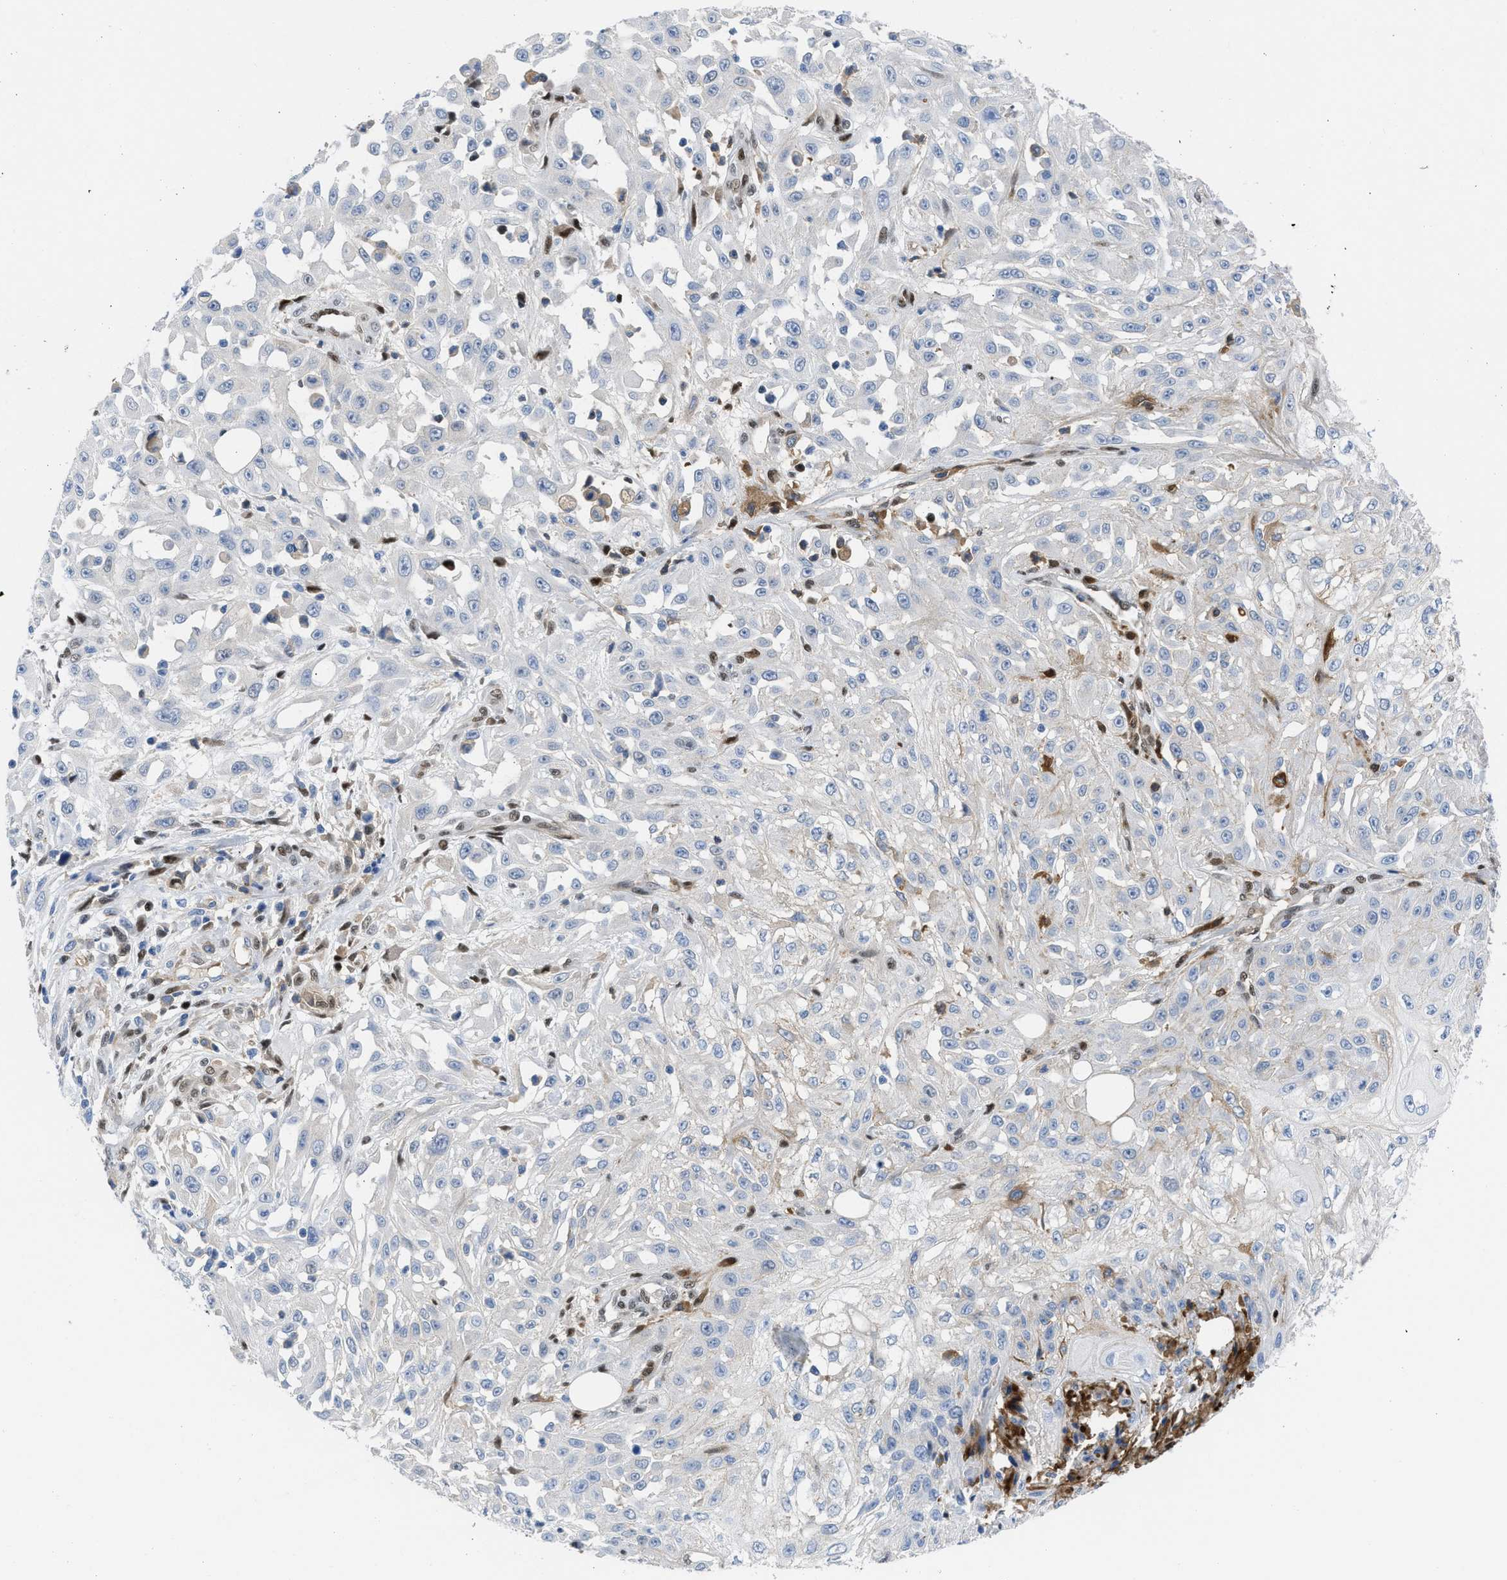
{"staining": {"intensity": "negative", "quantity": "none", "location": "none"}, "tissue": "skin cancer", "cell_type": "Tumor cells", "image_type": "cancer", "snomed": [{"axis": "morphology", "description": "Squamous cell carcinoma, NOS"}, {"axis": "morphology", "description": "Squamous cell carcinoma, metastatic, NOS"}, {"axis": "topography", "description": "Skin"}, {"axis": "topography", "description": "Lymph node"}], "caption": "DAB immunohistochemical staining of human skin cancer (metastatic squamous cell carcinoma) shows no significant staining in tumor cells.", "gene": "LEF1", "patient": {"sex": "male", "age": 75}}